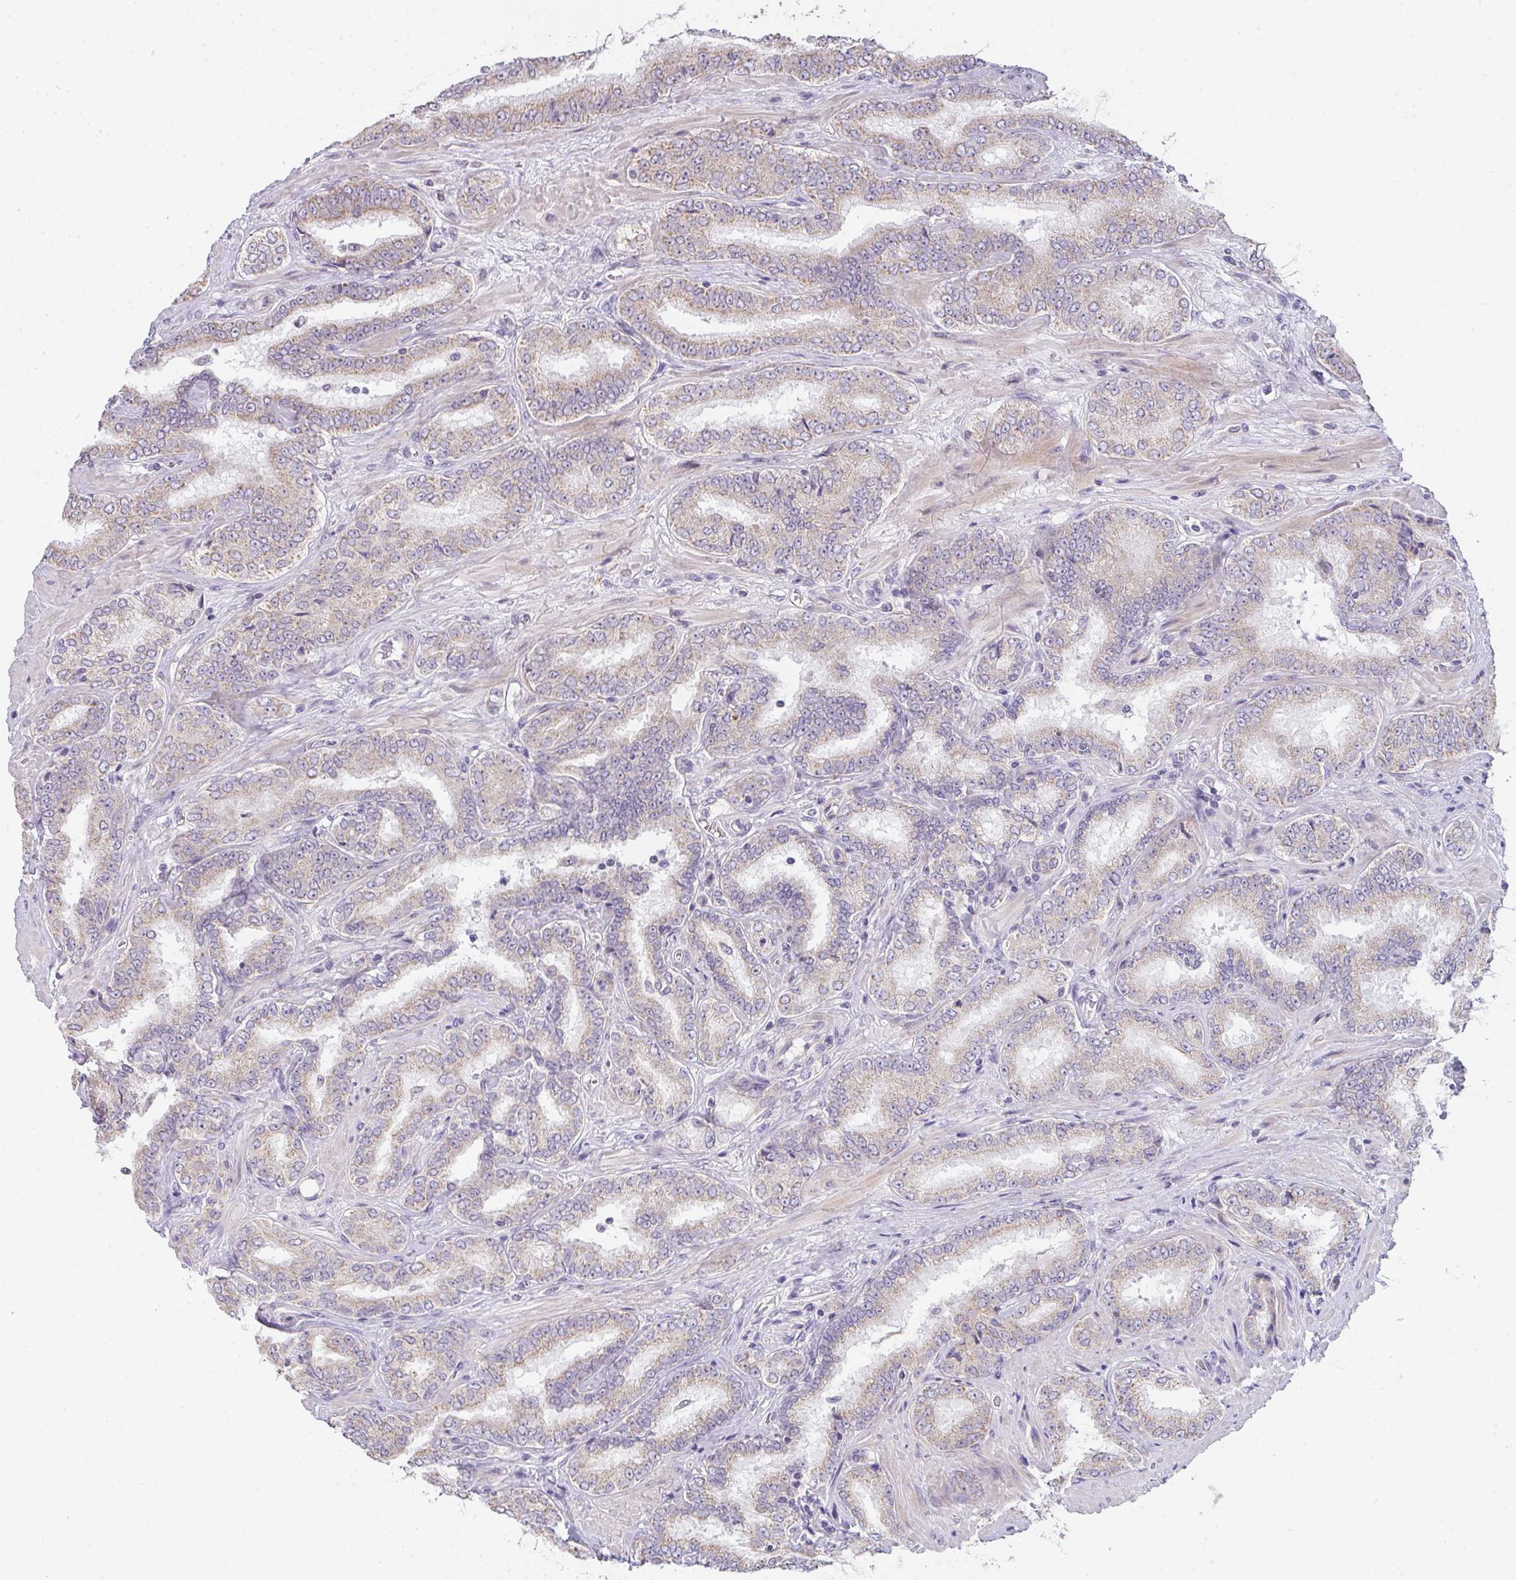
{"staining": {"intensity": "moderate", "quantity": ">75%", "location": "cytoplasmic/membranous"}, "tissue": "prostate cancer", "cell_type": "Tumor cells", "image_type": "cancer", "snomed": [{"axis": "morphology", "description": "Adenocarcinoma, High grade"}, {"axis": "topography", "description": "Prostate"}], "caption": "This micrograph displays immunohistochemistry (IHC) staining of high-grade adenocarcinoma (prostate), with medium moderate cytoplasmic/membranous expression in approximately >75% of tumor cells.", "gene": "CACNA1S", "patient": {"sex": "male", "age": 72}}